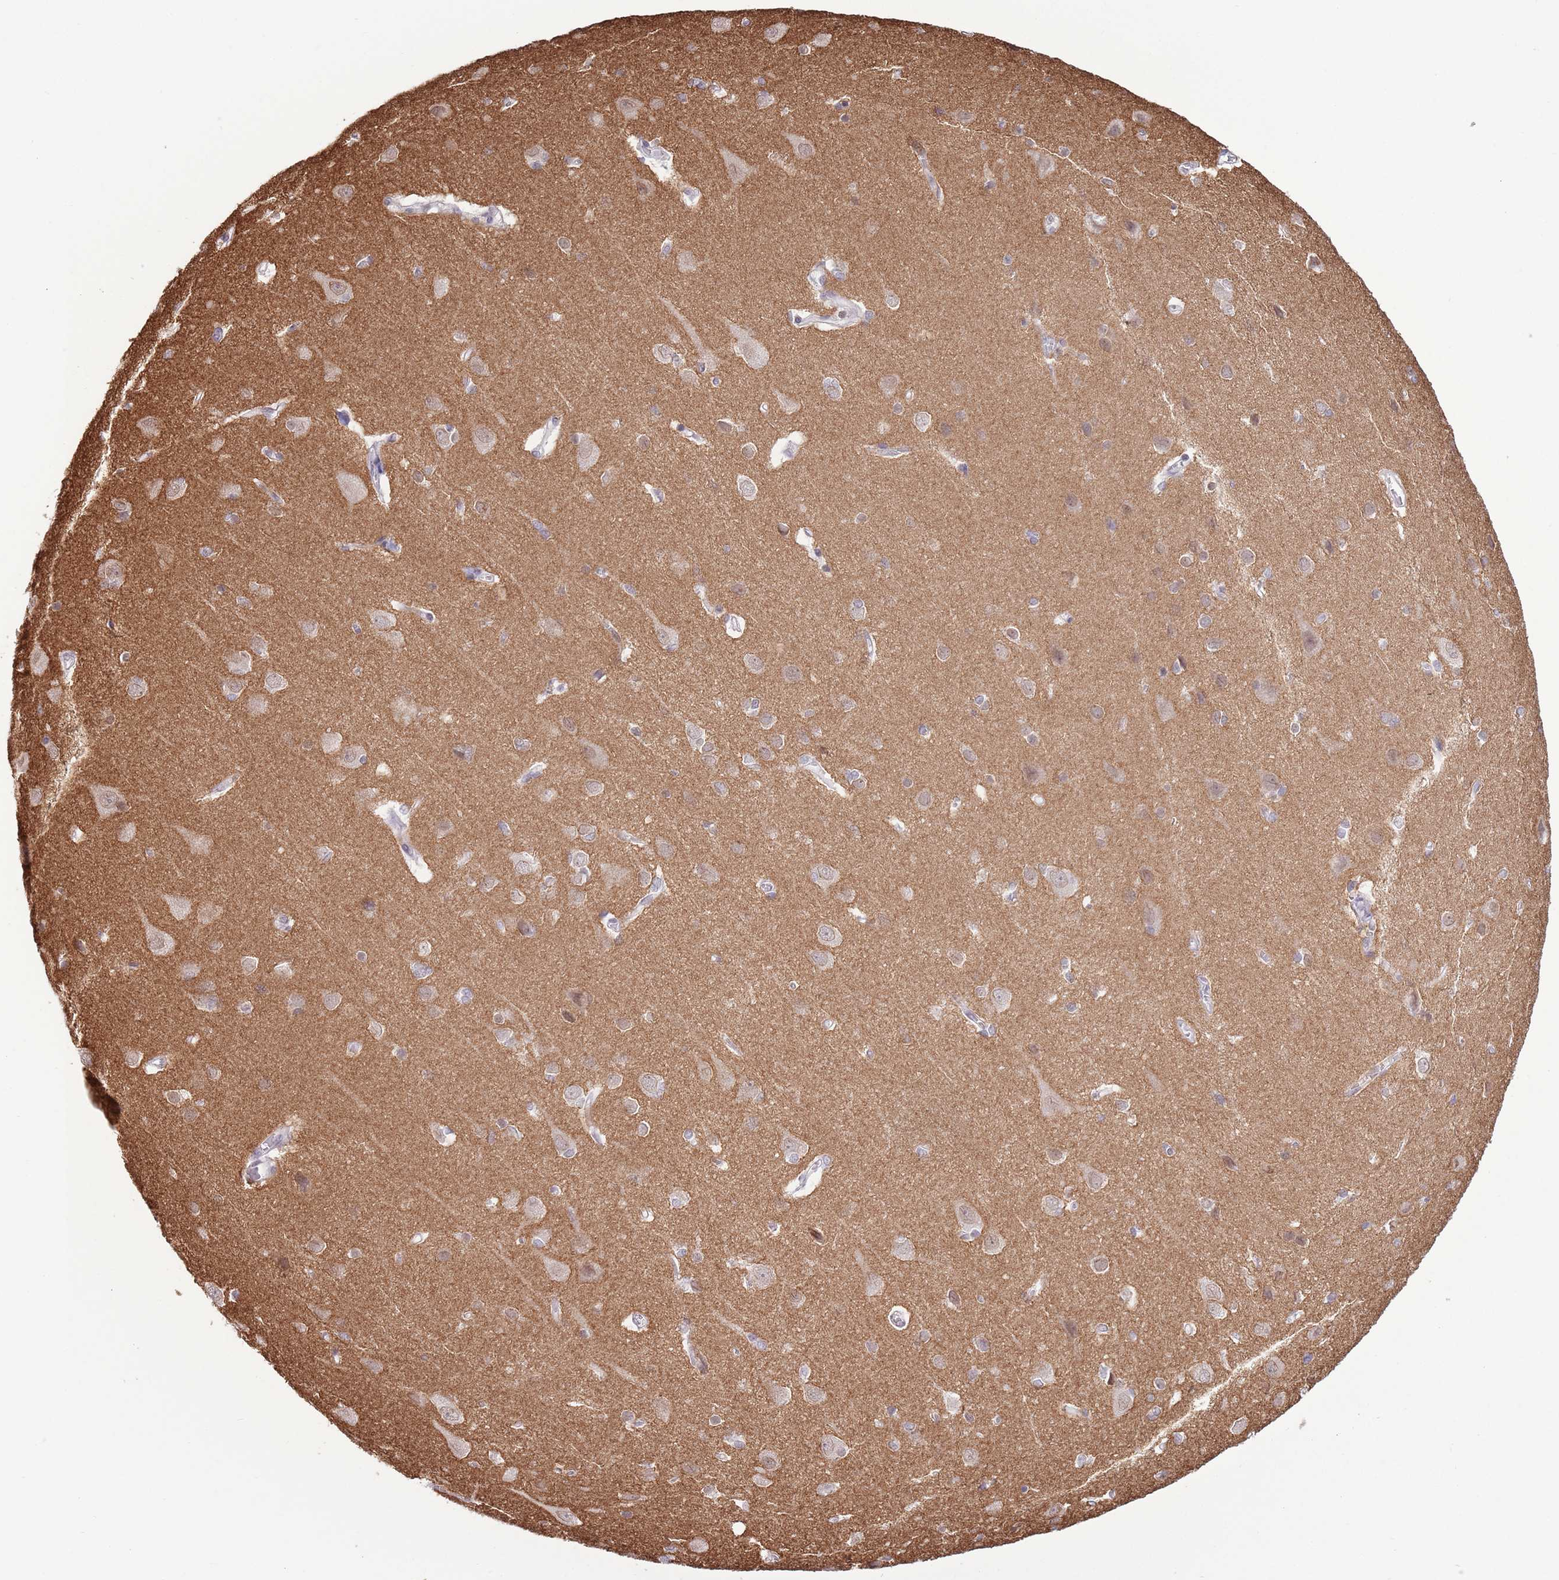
{"staining": {"intensity": "negative", "quantity": "none", "location": "none"}, "tissue": "cerebral cortex", "cell_type": "Endothelial cells", "image_type": "normal", "snomed": [{"axis": "morphology", "description": "Normal tissue, NOS"}, {"axis": "topography", "description": "Cerebral cortex"}], "caption": "Immunohistochemical staining of unremarkable cerebral cortex reveals no significant staining in endothelial cells.", "gene": "ZNF576", "patient": {"sex": "male", "age": 37}}